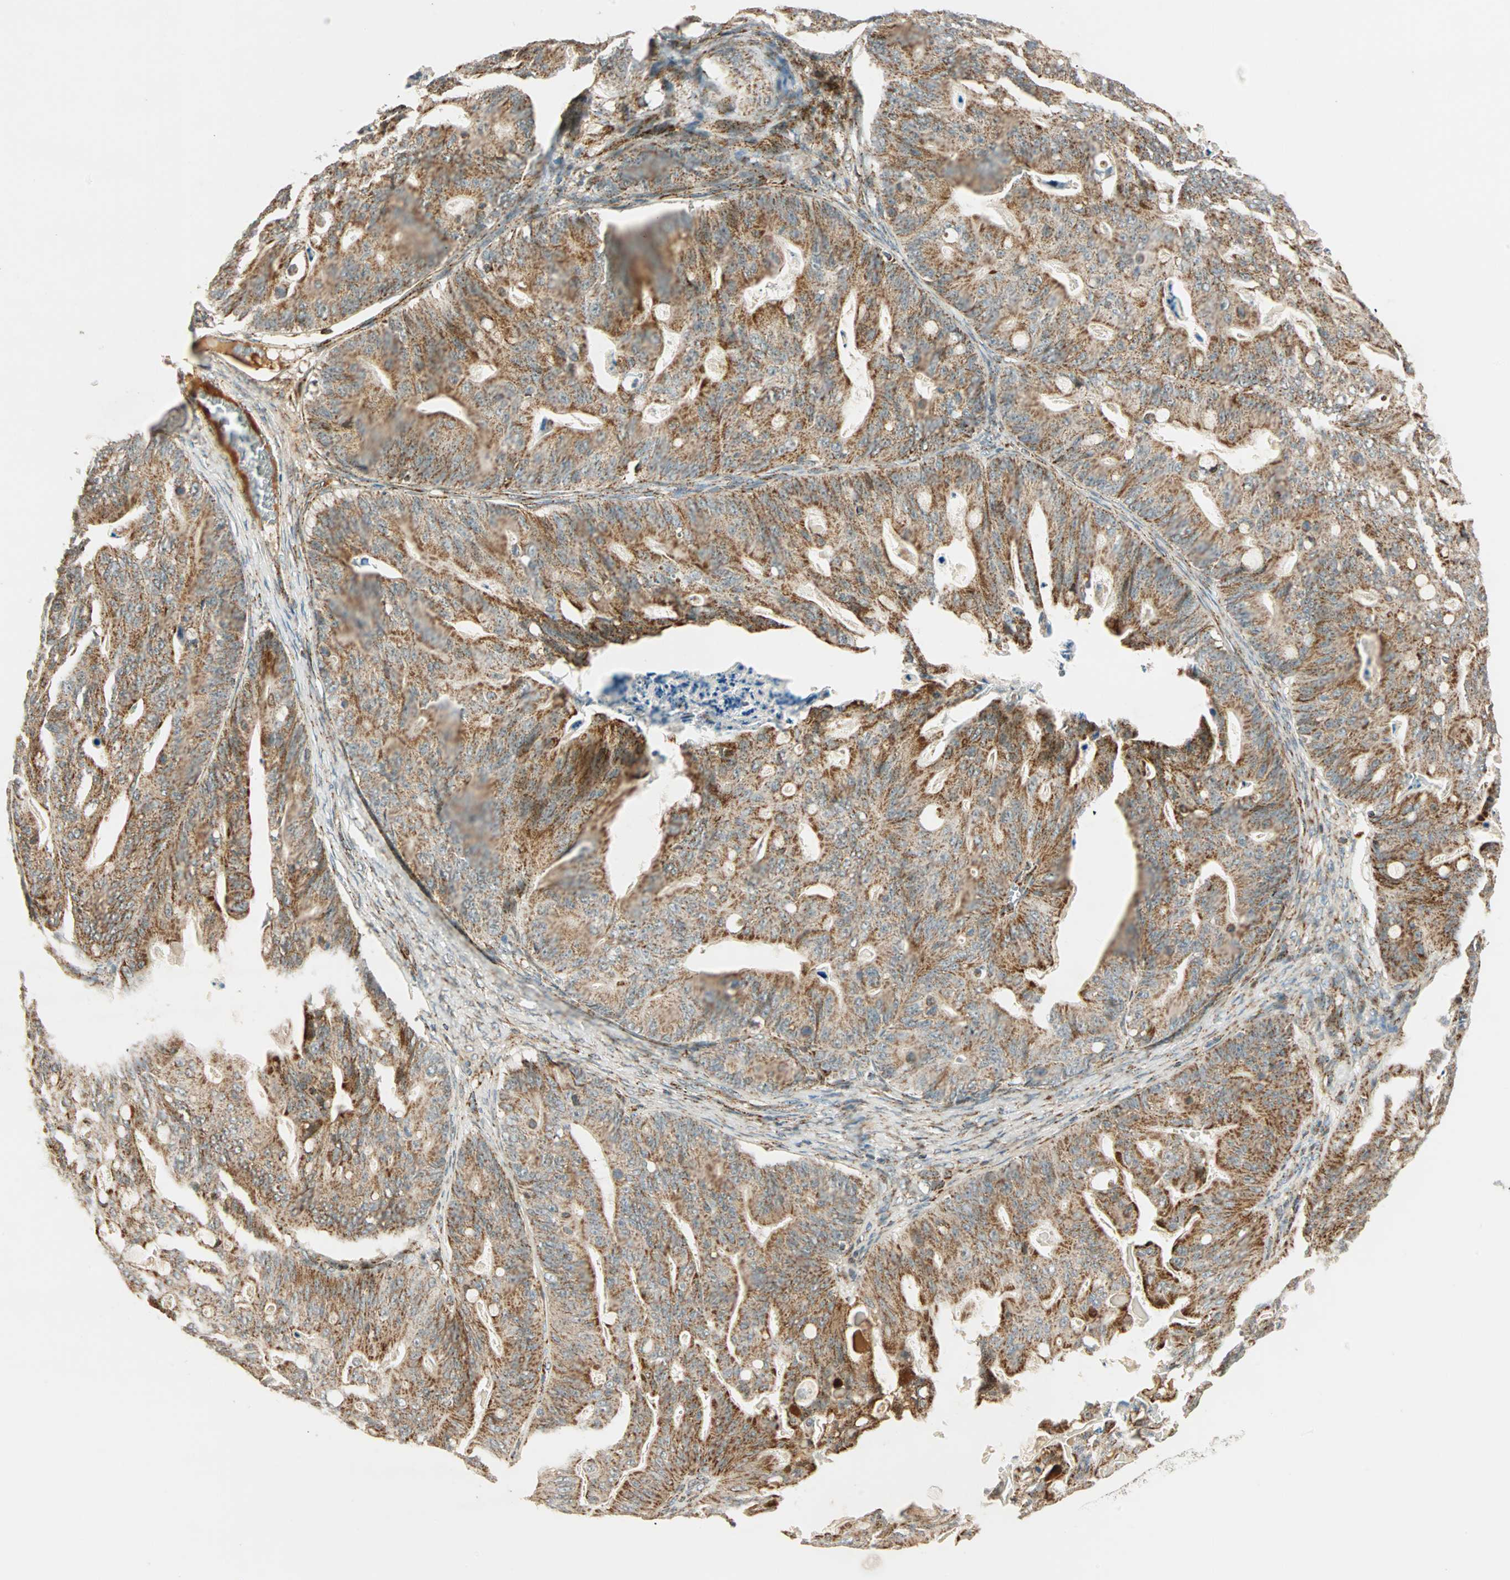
{"staining": {"intensity": "moderate", "quantity": ">75%", "location": "cytoplasmic/membranous"}, "tissue": "ovarian cancer", "cell_type": "Tumor cells", "image_type": "cancer", "snomed": [{"axis": "morphology", "description": "Cystadenocarcinoma, mucinous, NOS"}, {"axis": "topography", "description": "Ovary"}], "caption": "Ovarian mucinous cystadenocarcinoma stained with IHC displays moderate cytoplasmic/membranous staining in approximately >75% of tumor cells. The protein is shown in brown color, while the nuclei are stained blue.", "gene": "SPRY4", "patient": {"sex": "female", "age": 36}}